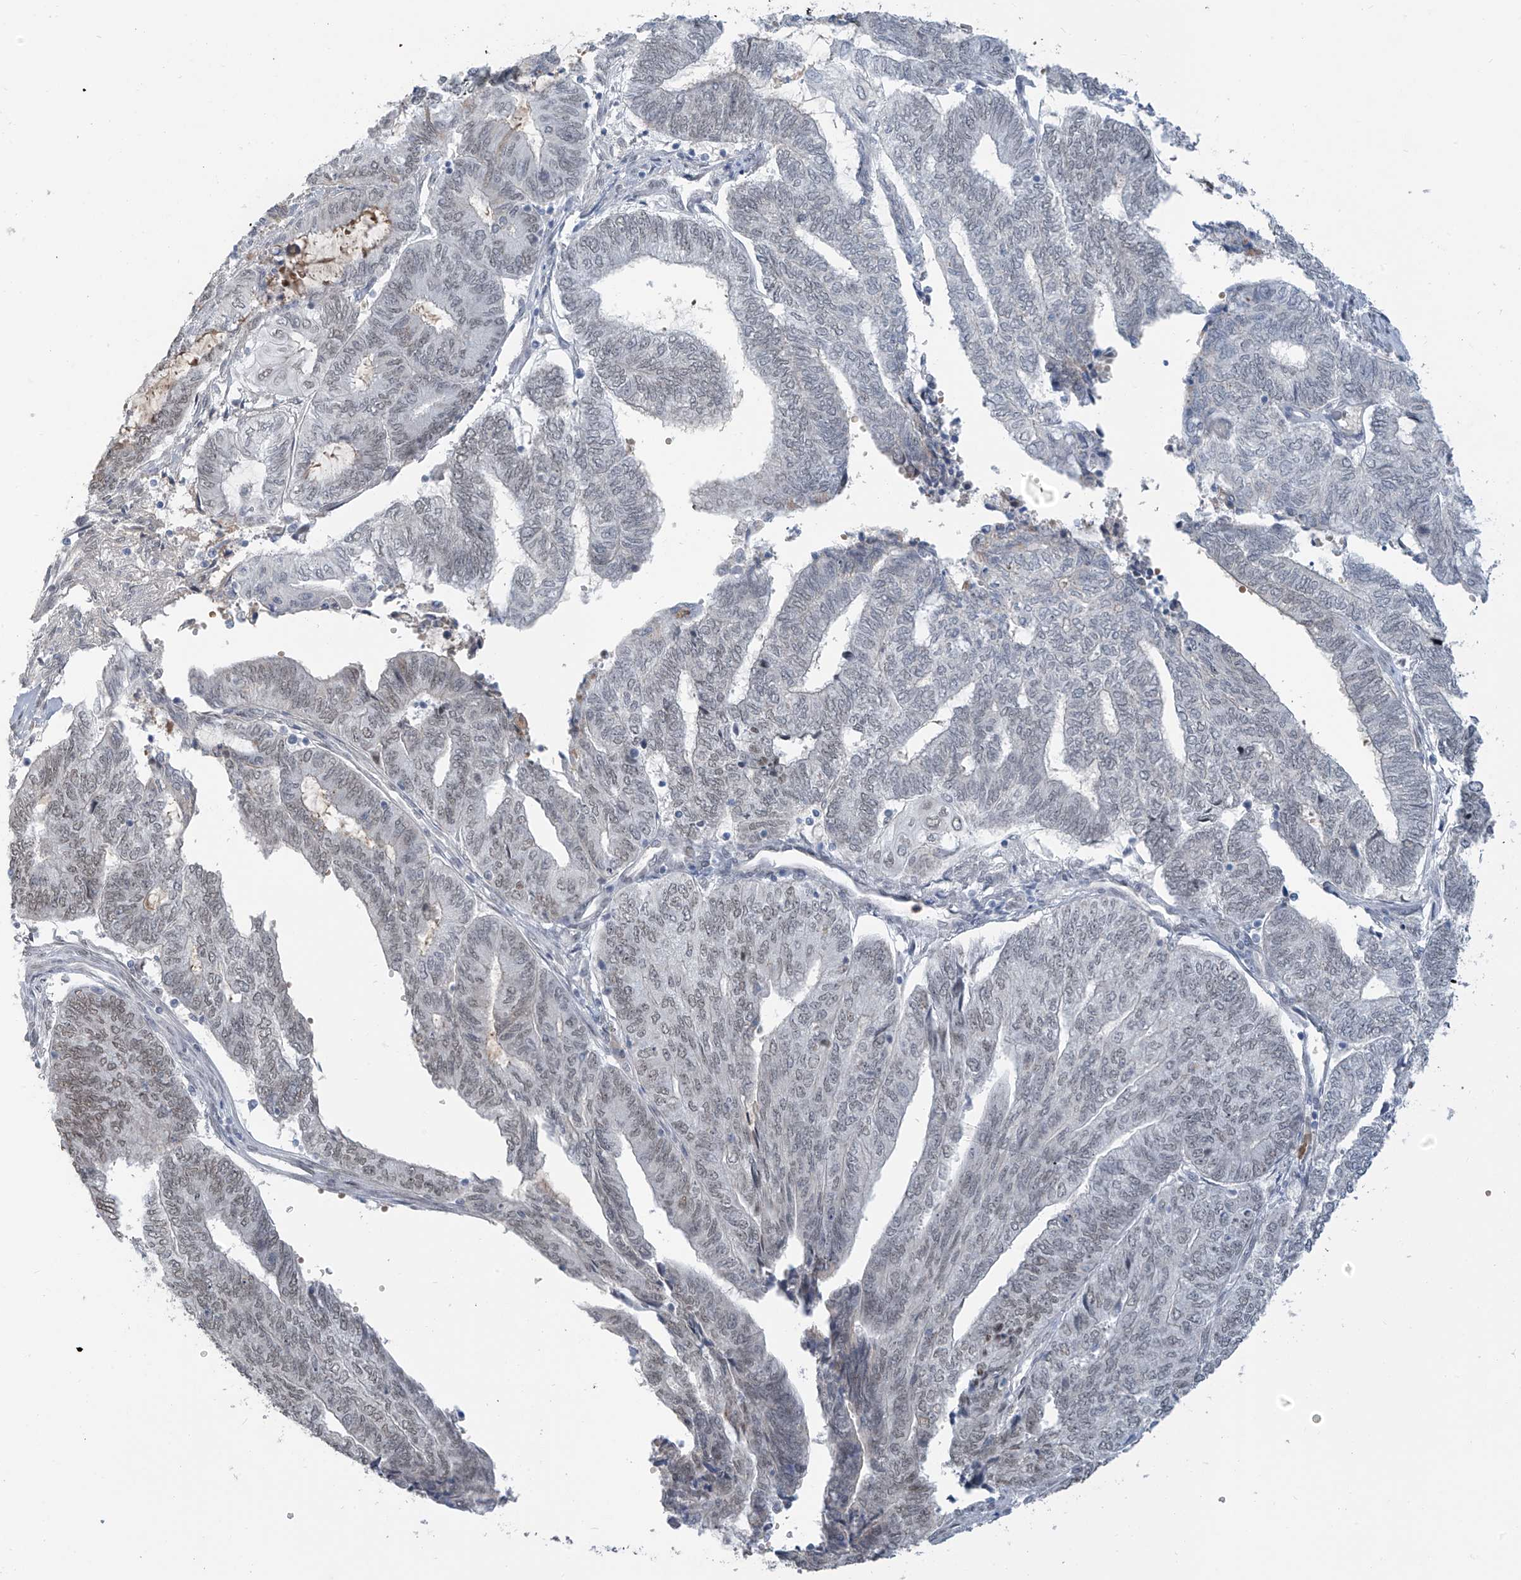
{"staining": {"intensity": "weak", "quantity": "<25%", "location": "nuclear"}, "tissue": "endometrial cancer", "cell_type": "Tumor cells", "image_type": "cancer", "snomed": [{"axis": "morphology", "description": "Adenocarcinoma, NOS"}, {"axis": "topography", "description": "Uterus"}, {"axis": "topography", "description": "Endometrium"}], "caption": "DAB immunohistochemical staining of endometrial cancer displays no significant staining in tumor cells.", "gene": "MCM9", "patient": {"sex": "female", "age": 70}}